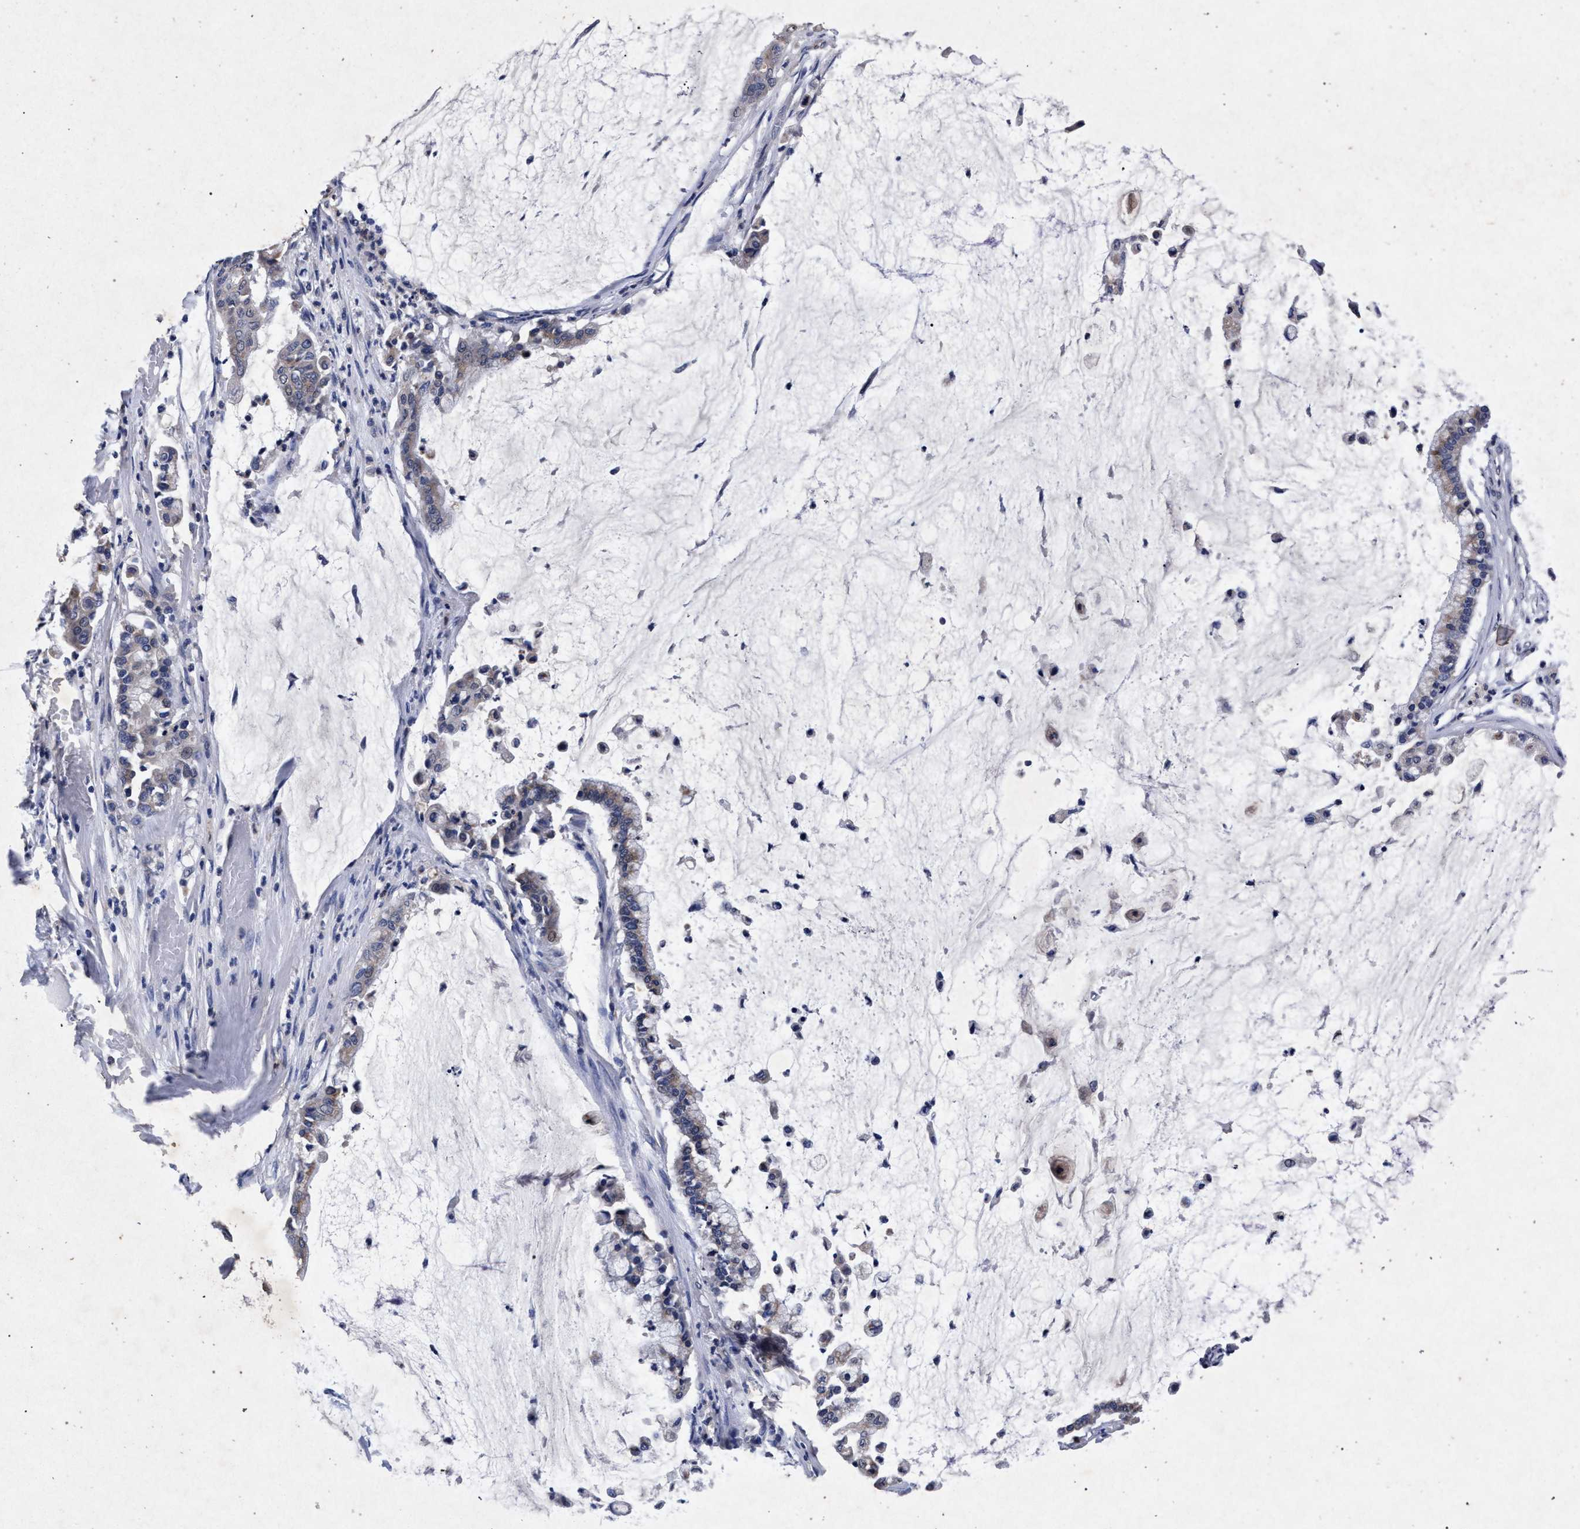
{"staining": {"intensity": "weak", "quantity": "<25%", "location": "cytoplasmic/membranous"}, "tissue": "pancreatic cancer", "cell_type": "Tumor cells", "image_type": "cancer", "snomed": [{"axis": "morphology", "description": "Adenocarcinoma, NOS"}, {"axis": "topography", "description": "Pancreas"}], "caption": "High power microscopy micrograph of an immunohistochemistry histopathology image of pancreatic cancer (adenocarcinoma), revealing no significant staining in tumor cells.", "gene": "ATP1A2", "patient": {"sex": "male", "age": 41}}